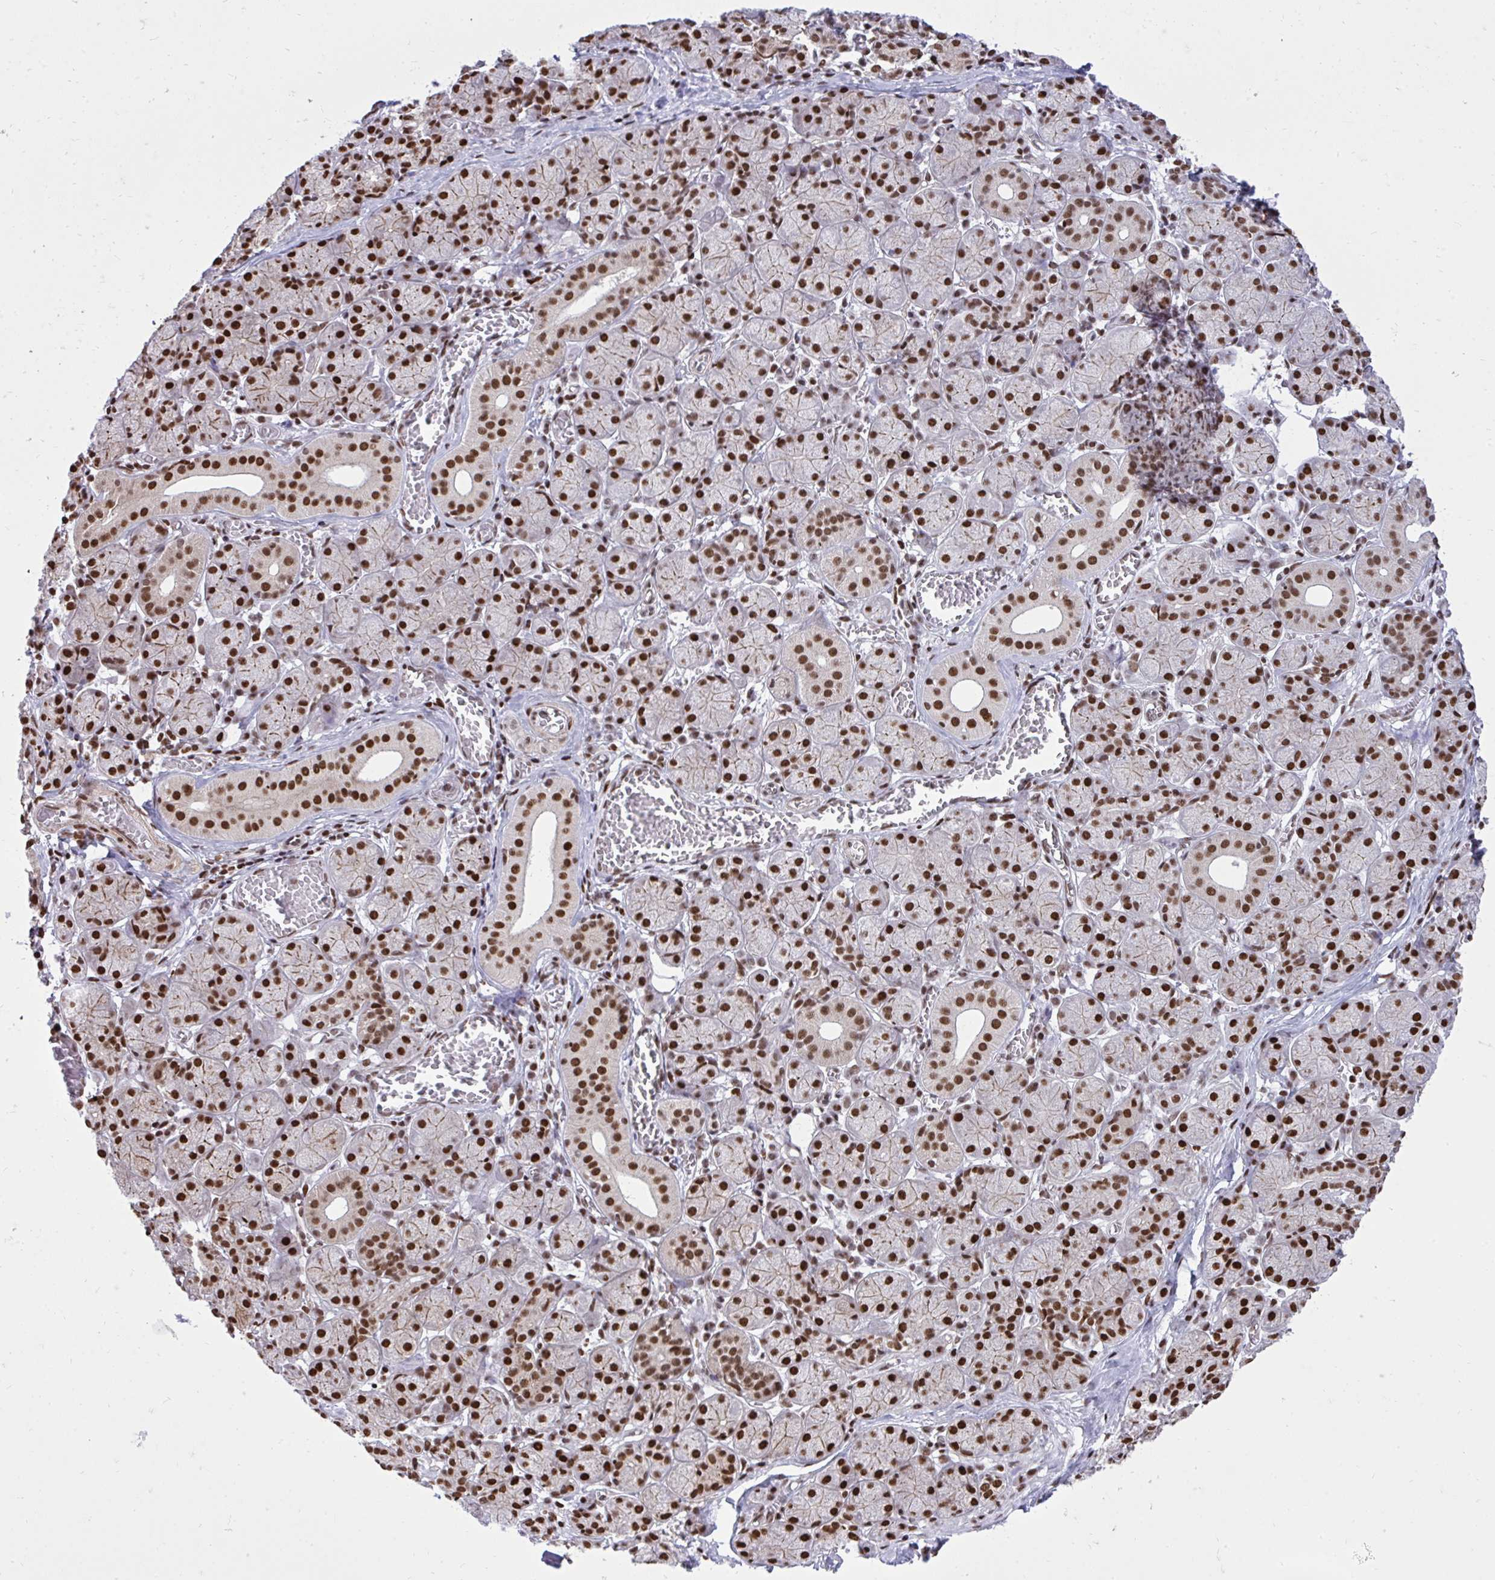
{"staining": {"intensity": "strong", "quantity": ">75%", "location": "nuclear"}, "tissue": "salivary gland", "cell_type": "Glandular cells", "image_type": "normal", "snomed": [{"axis": "morphology", "description": "Normal tissue, NOS"}, {"axis": "topography", "description": "Salivary gland"}], "caption": "Glandular cells display high levels of strong nuclear expression in approximately >75% of cells in benign human salivary gland.", "gene": "TBL1Y", "patient": {"sex": "female", "age": 24}}